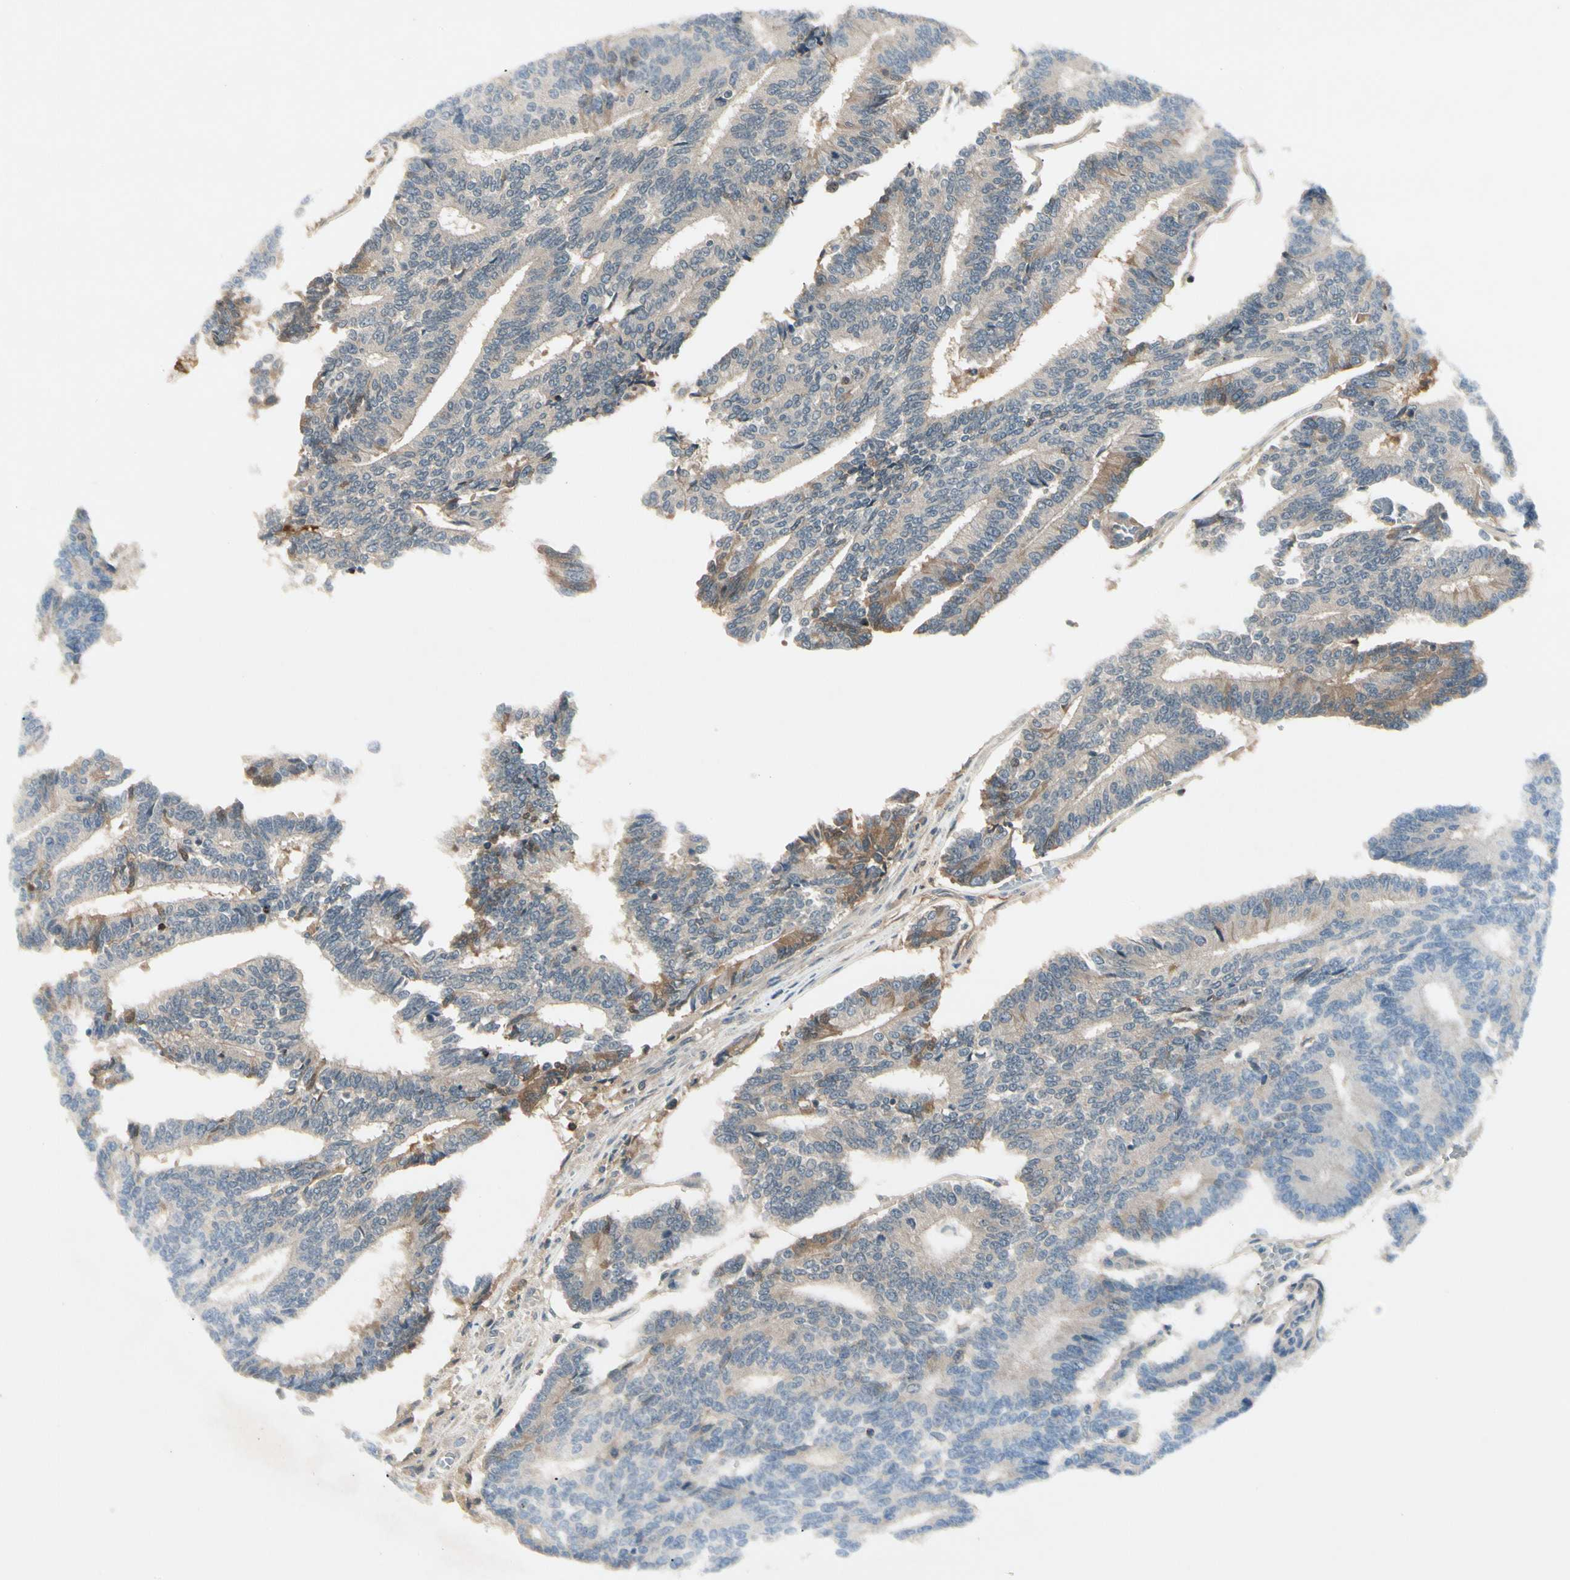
{"staining": {"intensity": "weak", "quantity": "25%-75%", "location": "cytoplasmic/membranous"}, "tissue": "prostate cancer", "cell_type": "Tumor cells", "image_type": "cancer", "snomed": [{"axis": "morphology", "description": "Adenocarcinoma, High grade"}, {"axis": "topography", "description": "Prostate"}], "caption": "Weak cytoplasmic/membranous positivity is present in approximately 25%-75% of tumor cells in adenocarcinoma (high-grade) (prostate).", "gene": "CCL4", "patient": {"sex": "male", "age": 55}}